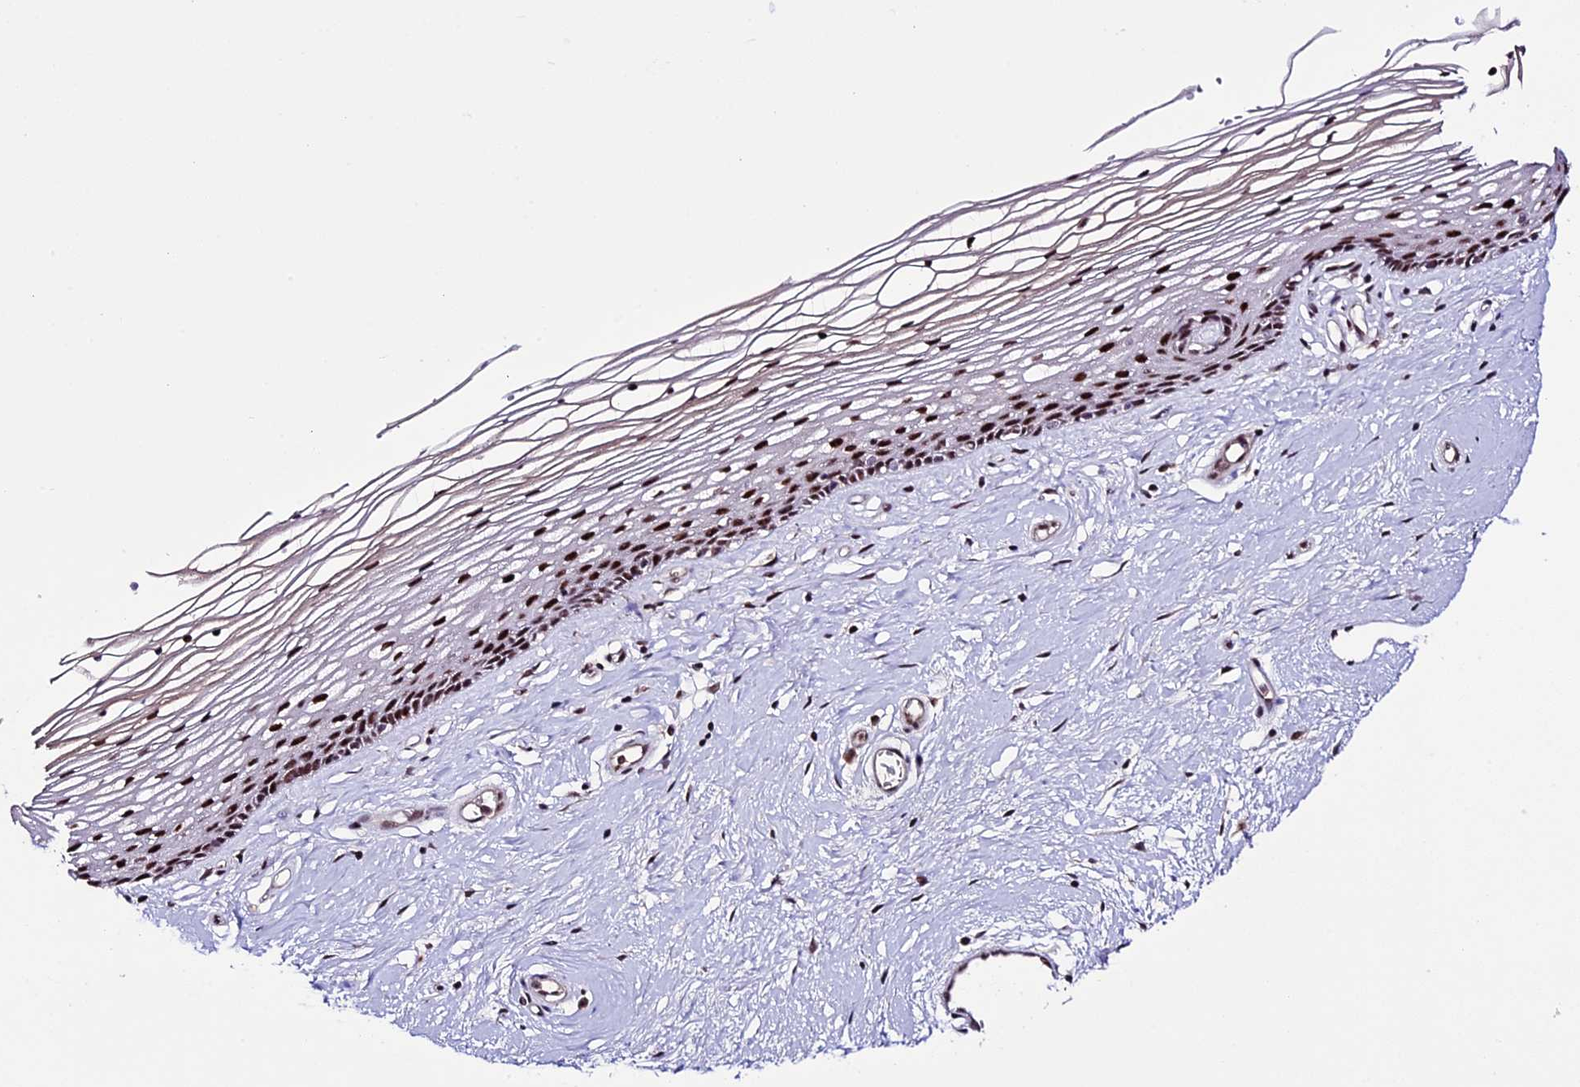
{"staining": {"intensity": "strong", "quantity": ">75%", "location": "nuclear"}, "tissue": "vagina", "cell_type": "Squamous epithelial cells", "image_type": "normal", "snomed": [{"axis": "morphology", "description": "Normal tissue, NOS"}, {"axis": "topography", "description": "Vagina"}], "caption": "A high-resolution image shows IHC staining of unremarkable vagina, which reveals strong nuclear positivity in about >75% of squamous epithelial cells.", "gene": "TCP11L2", "patient": {"sex": "female", "age": 46}}